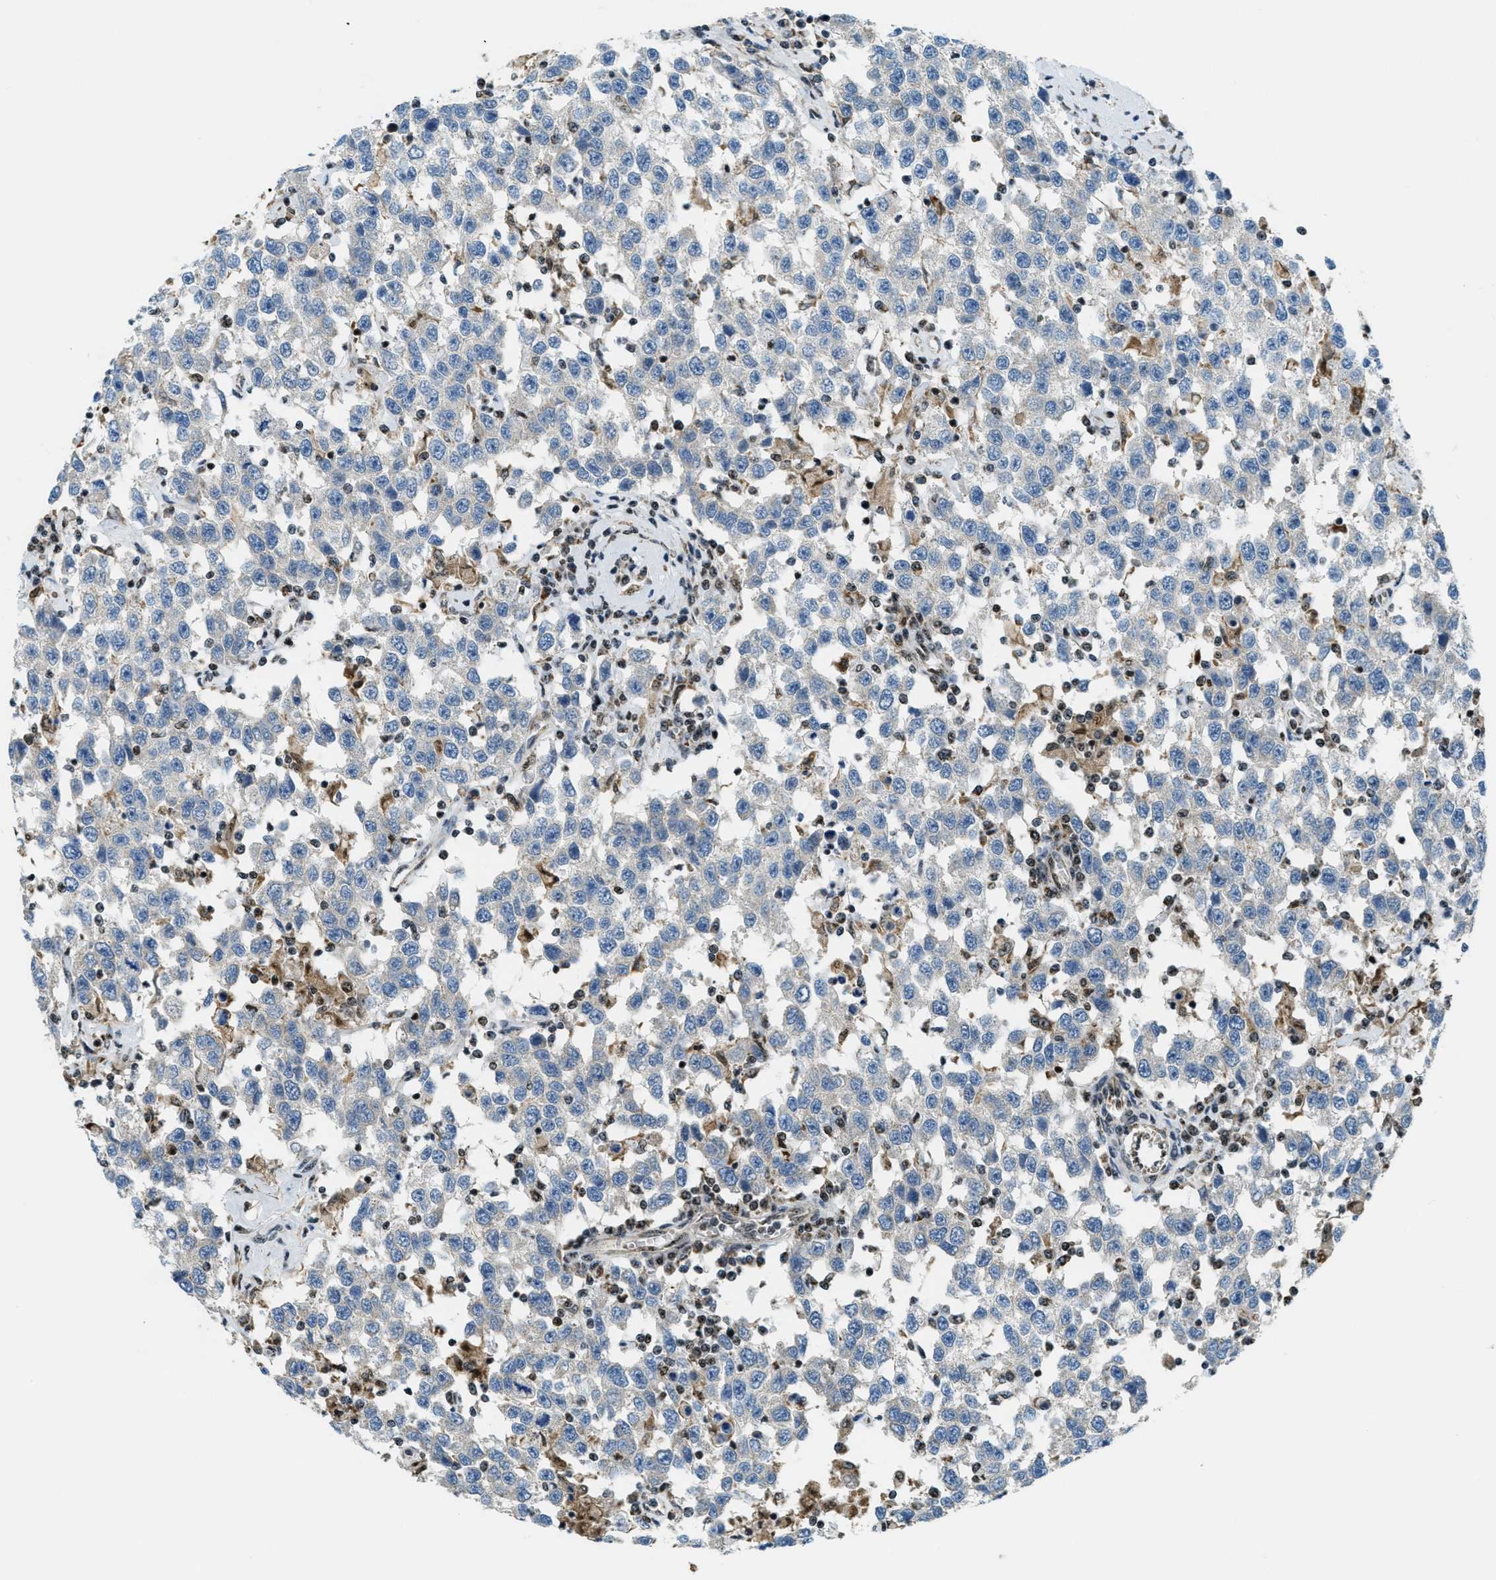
{"staining": {"intensity": "negative", "quantity": "none", "location": "none"}, "tissue": "testis cancer", "cell_type": "Tumor cells", "image_type": "cancer", "snomed": [{"axis": "morphology", "description": "Seminoma, NOS"}, {"axis": "topography", "description": "Testis"}], "caption": "There is no significant expression in tumor cells of testis seminoma.", "gene": "SP100", "patient": {"sex": "male", "age": 41}}